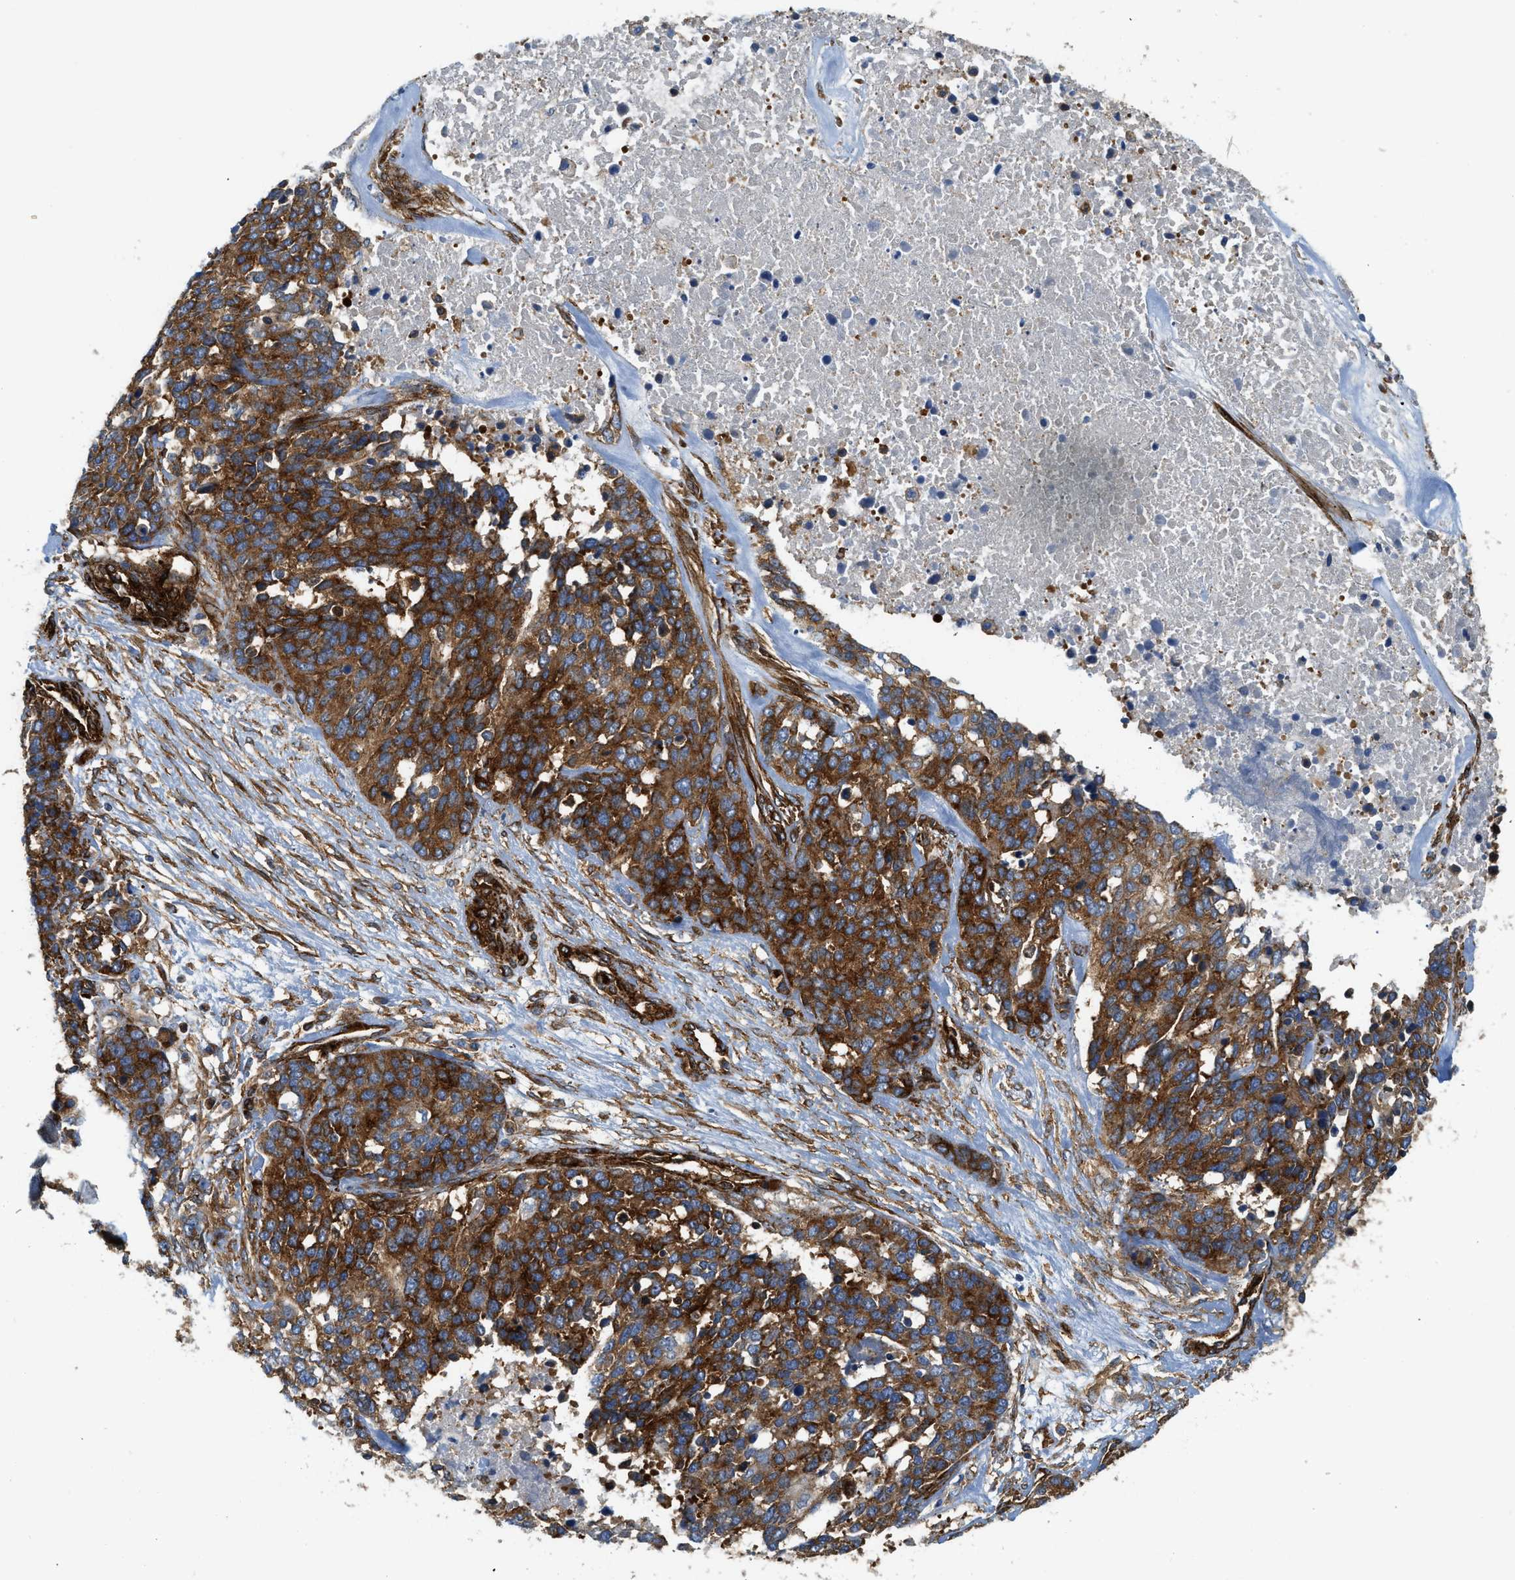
{"staining": {"intensity": "strong", "quantity": ">75%", "location": "cytoplasmic/membranous"}, "tissue": "ovarian cancer", "cell_type": "Tumor cells", "image_type": "cancer", "snomed": [{"axis": "morphology", "description": "Cystadenocarcinoma, serous, NOS"}, {"axis": "topography", "description": "Ovary"}], "caption": "A photomicrograph of human serous cystadenocarcinoma (ovarian) stained for a protein exhibits strong cytoplasmic/membranous brown staining in tumor cells.", "gene": "HIP1", "patient": {"sex": "female", "age": 44}}